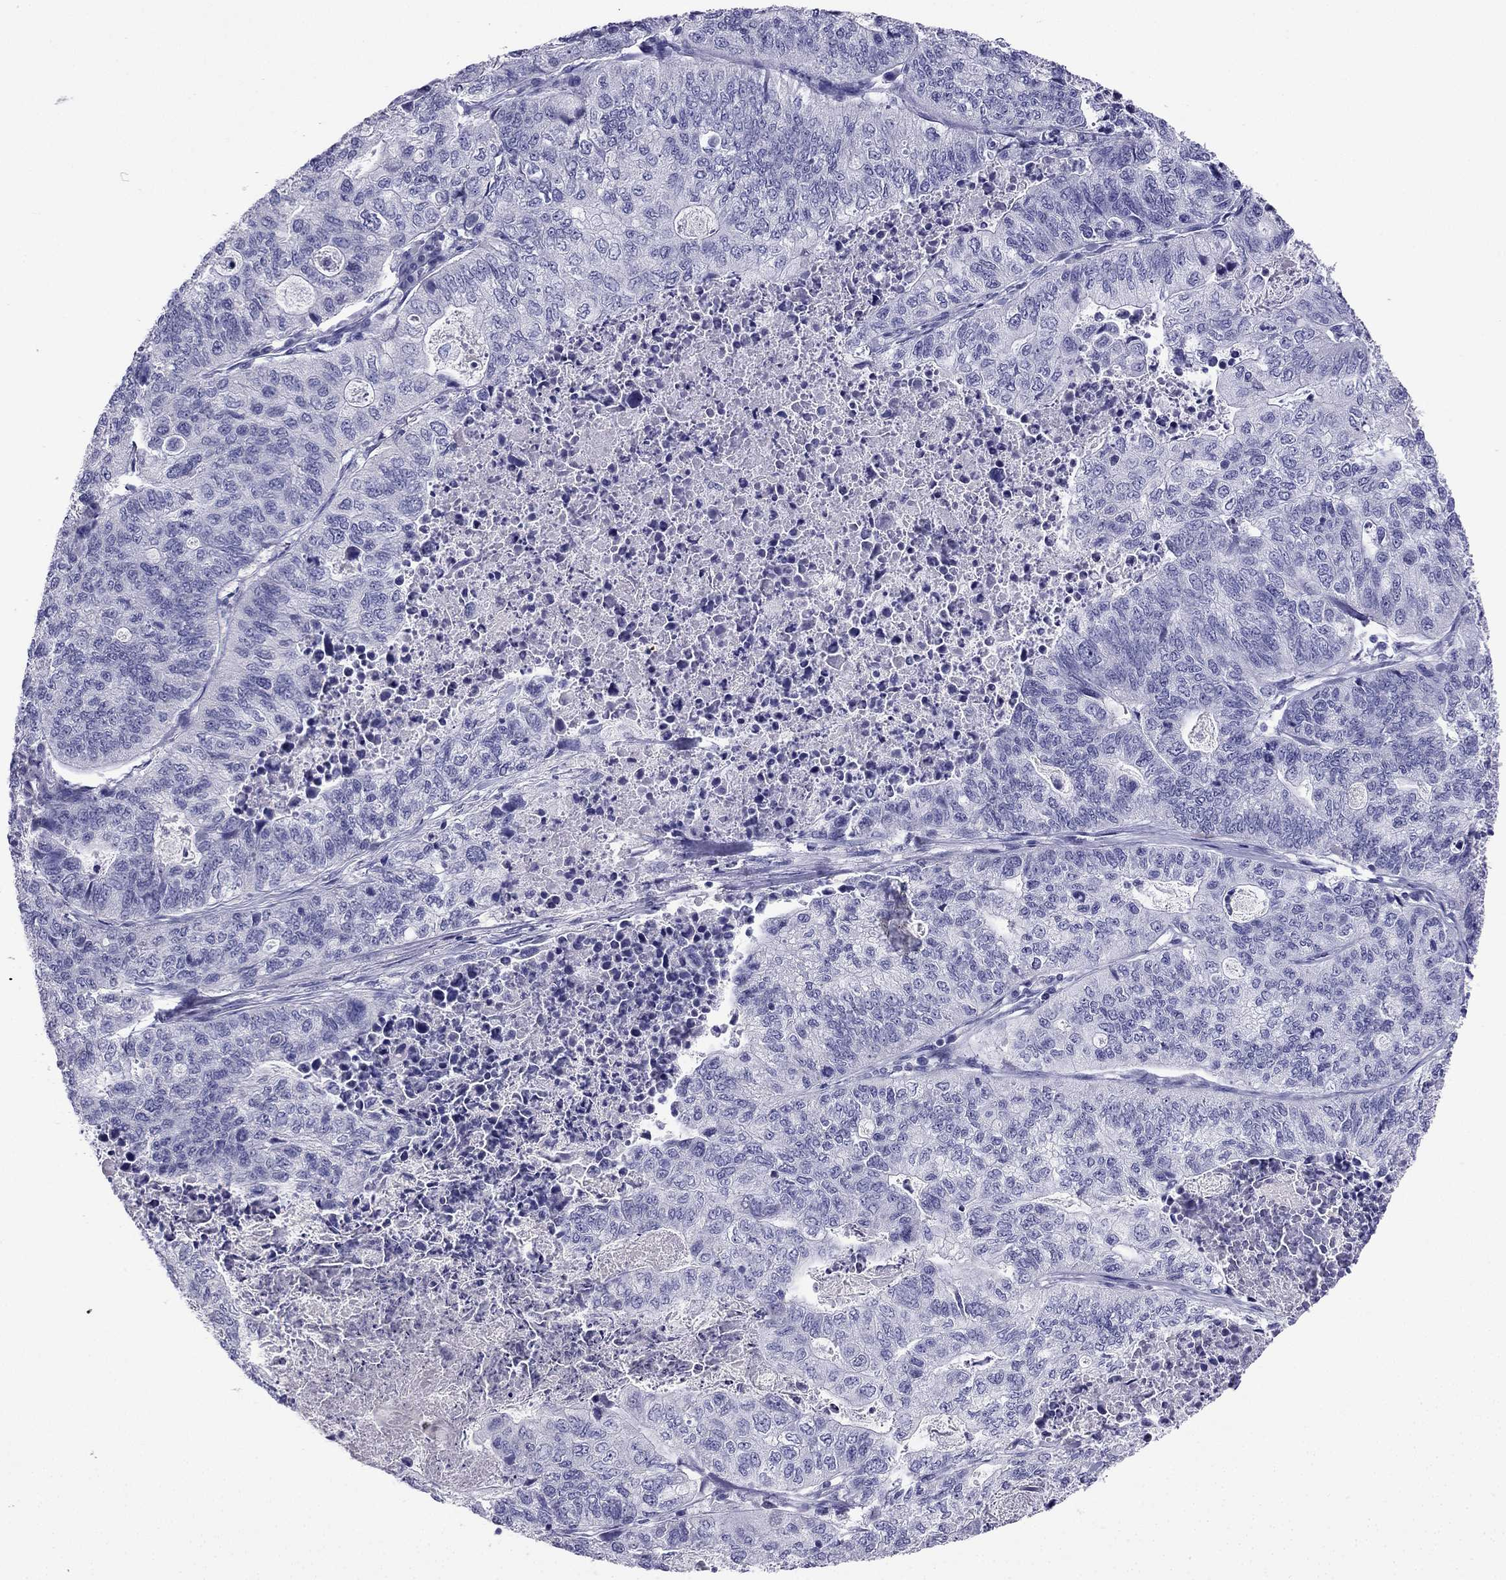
{"staining": {"intensity": "negative", "quantity": "none", "location": "none"}, "tissue": "stomach cancer", "cell_type": "Tumor cells", "image_type": "cancer", "snomed": [{"axis": "morphology", "description": "Adenocarcinoma, NOS"}, {"axis": "topography", "description": "Stomach, upper"}], "caption": "A high-resolution photomicrograph shows immunohistochemistry staining of stomach cancer, which shows no significant staining in tumor cells.", "gene": "NPTX1", "patient": {"sex": "female", "age": 67}}